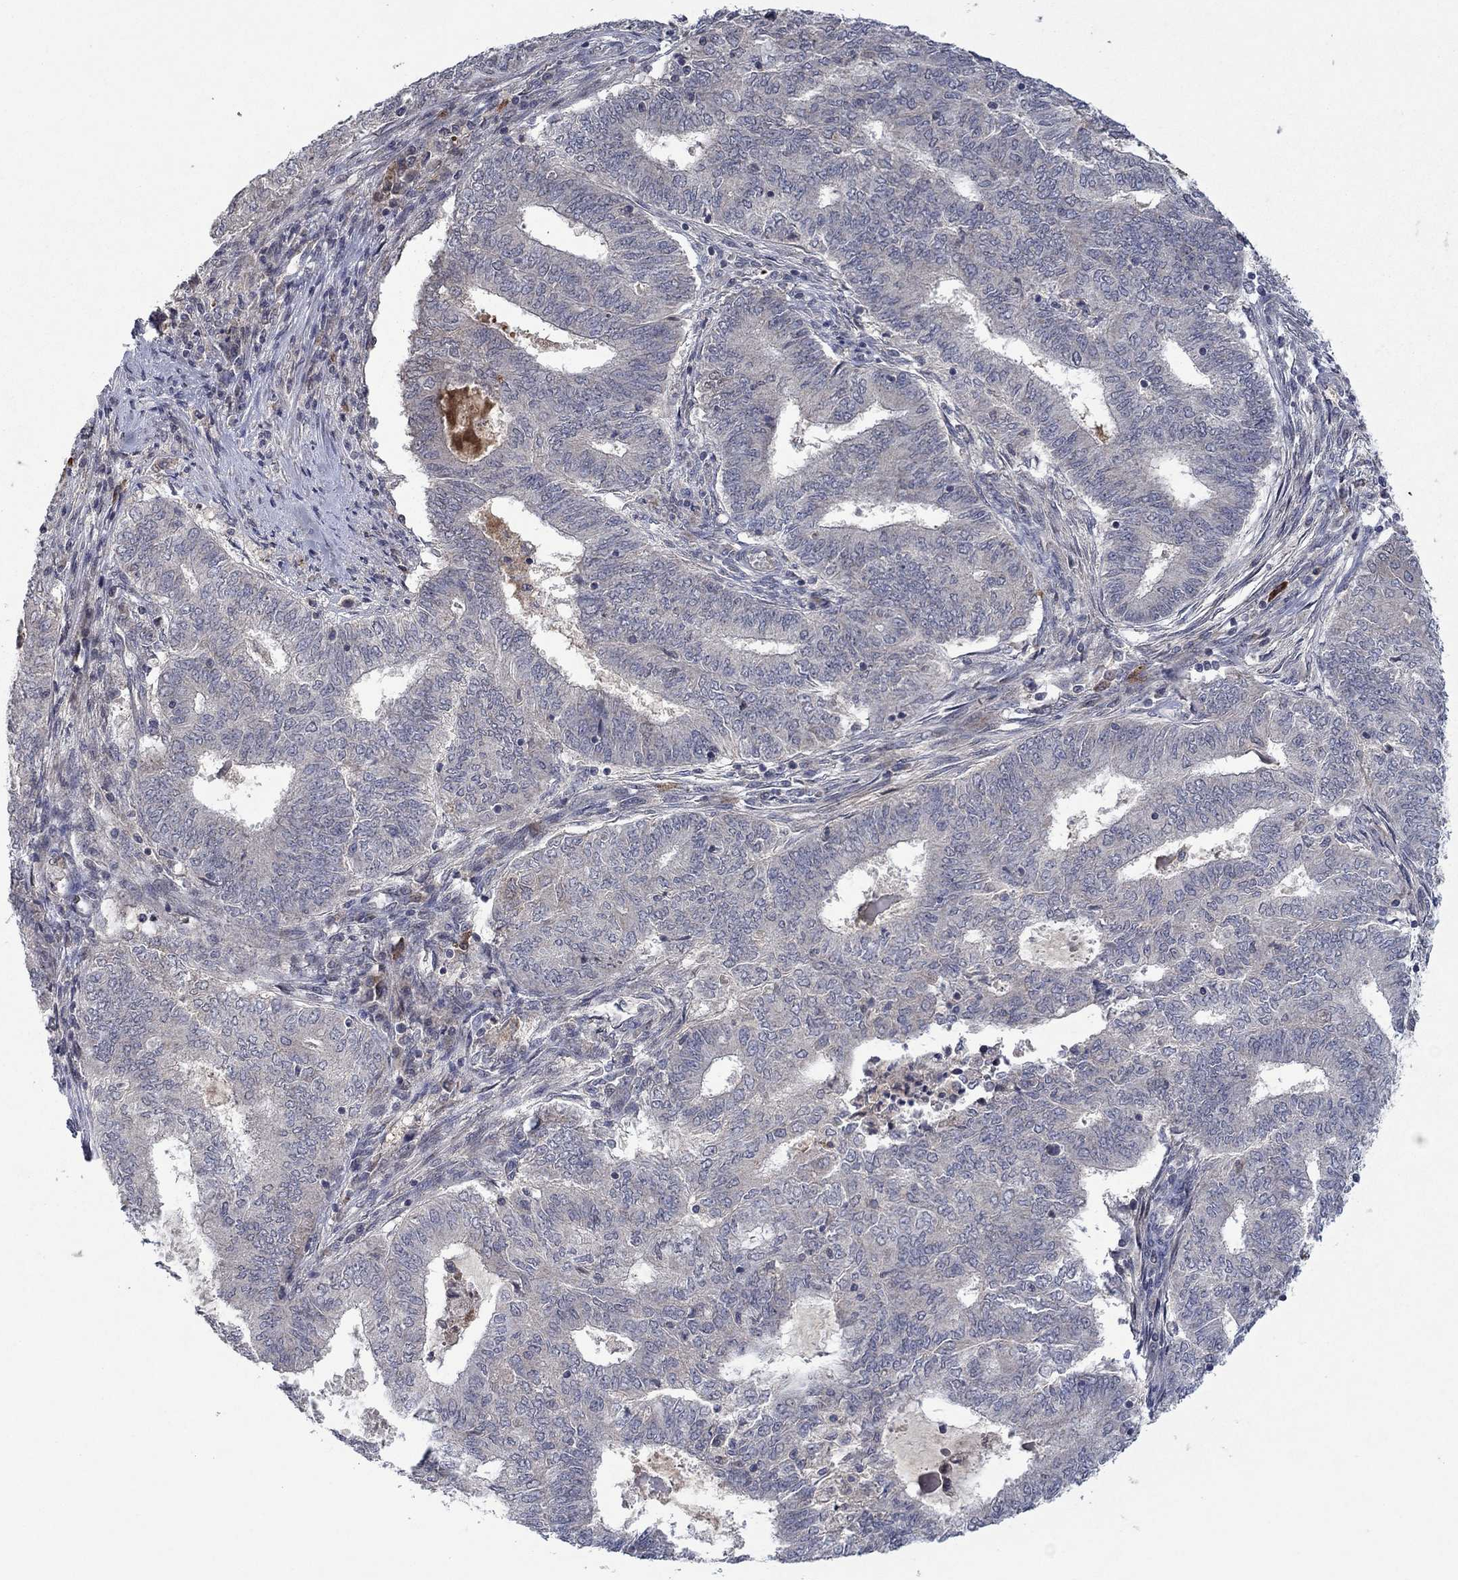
{"staining": {"intensity": "negative", "quantity": "none", "location": "none"}, "tissue": "endometrial cancer", "cell_type": "Tumor cells", "image_type": "cancer", "snomed": [{"axis": "morphology", "description": "Adenocarcinoma, NOS"}, {"axis": "topography", "description": "Endometrium"}], "caption": "This is an IHC micrograph of endometrial cancer (adenocarcinoma). There is no staining in tumor cells.", "gene": "IL4", "patient": {"sex": "female", "age": 62}}